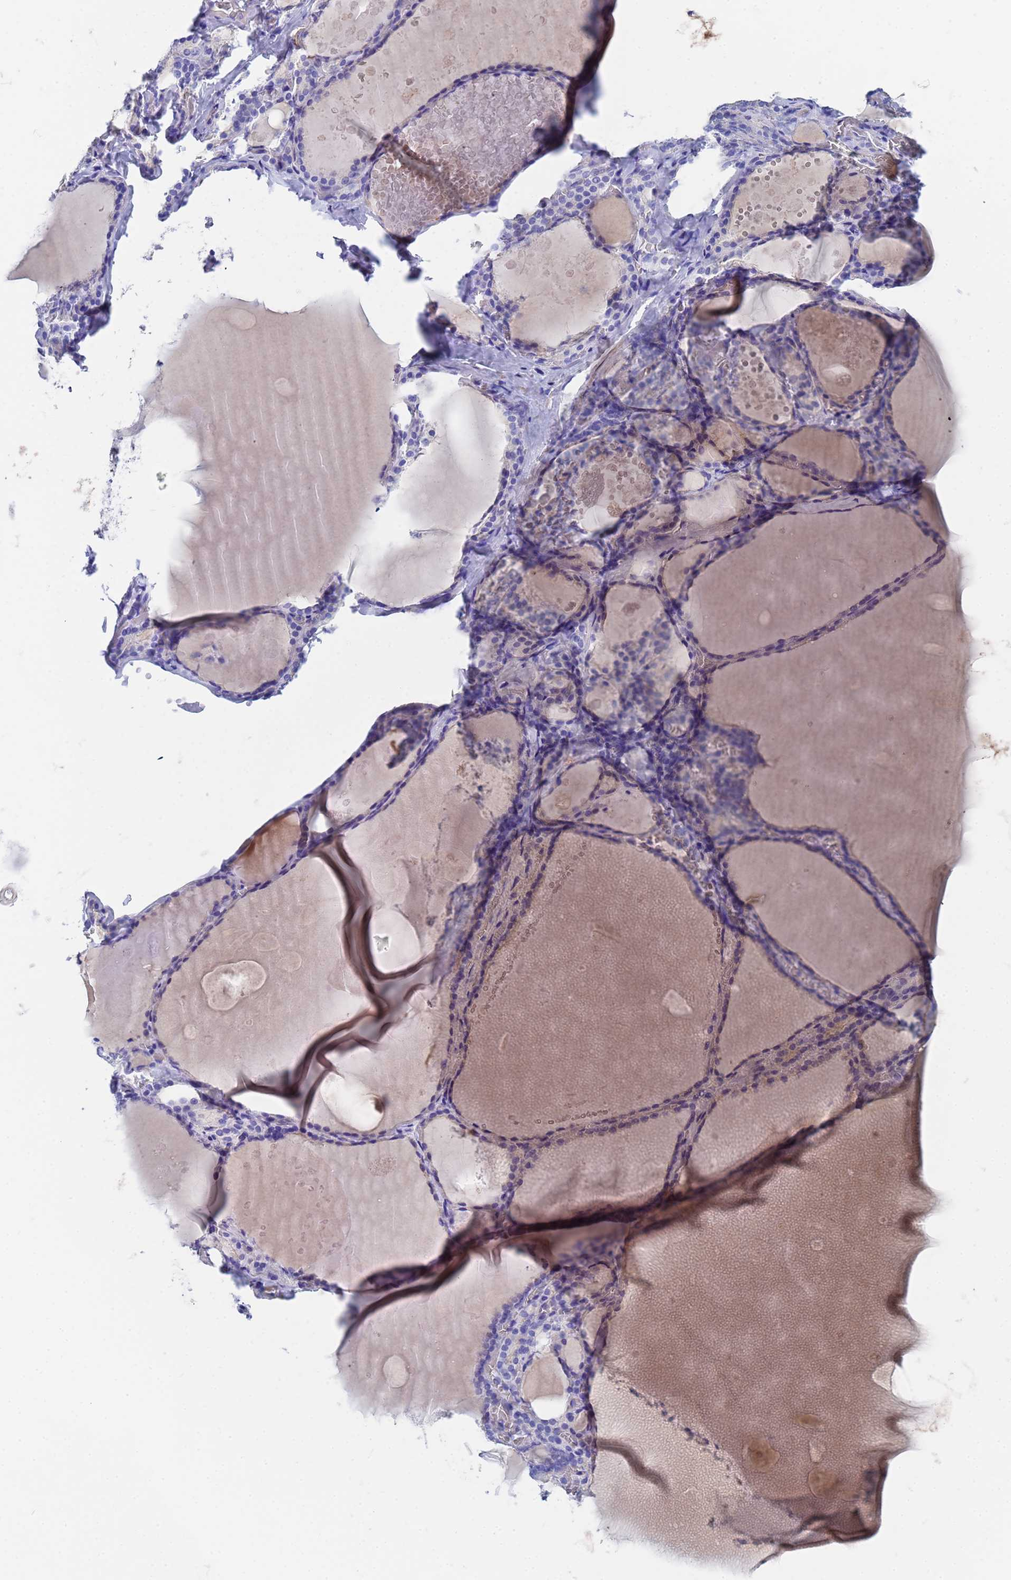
{"staining": {"intensity": "negative", "quantity": "none", "location": "none"}, "tissue": "thyroid gland", "cell_type": "Glandular cells", "image_type": "normal", "snomed": [{"axis": "morphology", "description": "Normal tissue, NOS"}, {"axis": "topography", "description": "Thyroid gland"}], "caption": "Normal thyroid gland was stained to show a protein in brown. There is no significant staining in glandular cells. (DAB (3,3'-diaminobenzidine) IHC, high magnification).", "gene": "CST1", "patient": {"sex": "male", "age": 56}}